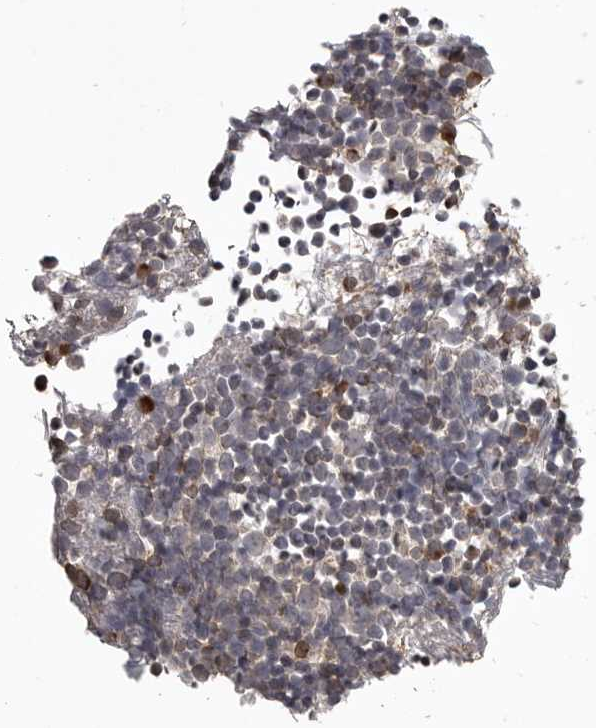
{"staining": {"intensity": "moderate", "quantity": "<25%", "location": "cytoplasmic/membranous"}, "tissue": "bone marrow", "cell_type": "Hematopoietic cells", "image_type": "normal", "snomed": [{"axis": "morphology", "description": "Normal tissue, NOS"}, {"axis": "morphology", "description": "Inflammation, NOS"}, {"axis": "topography", "description": "Bone marrow"}], "caption": "High-magnification brightfield microscopy of benign bone marrow stained with DAB (3,3'-diaminobenzidine) (brown) and counterstained with hematoxylin (blue). hematopoietic cells exhibit moderate cytoplasmic/membranous expression is present in approximately<25% of cells.", "gene": "SNX16", "patient": {"sex": "male", "age": 1}}